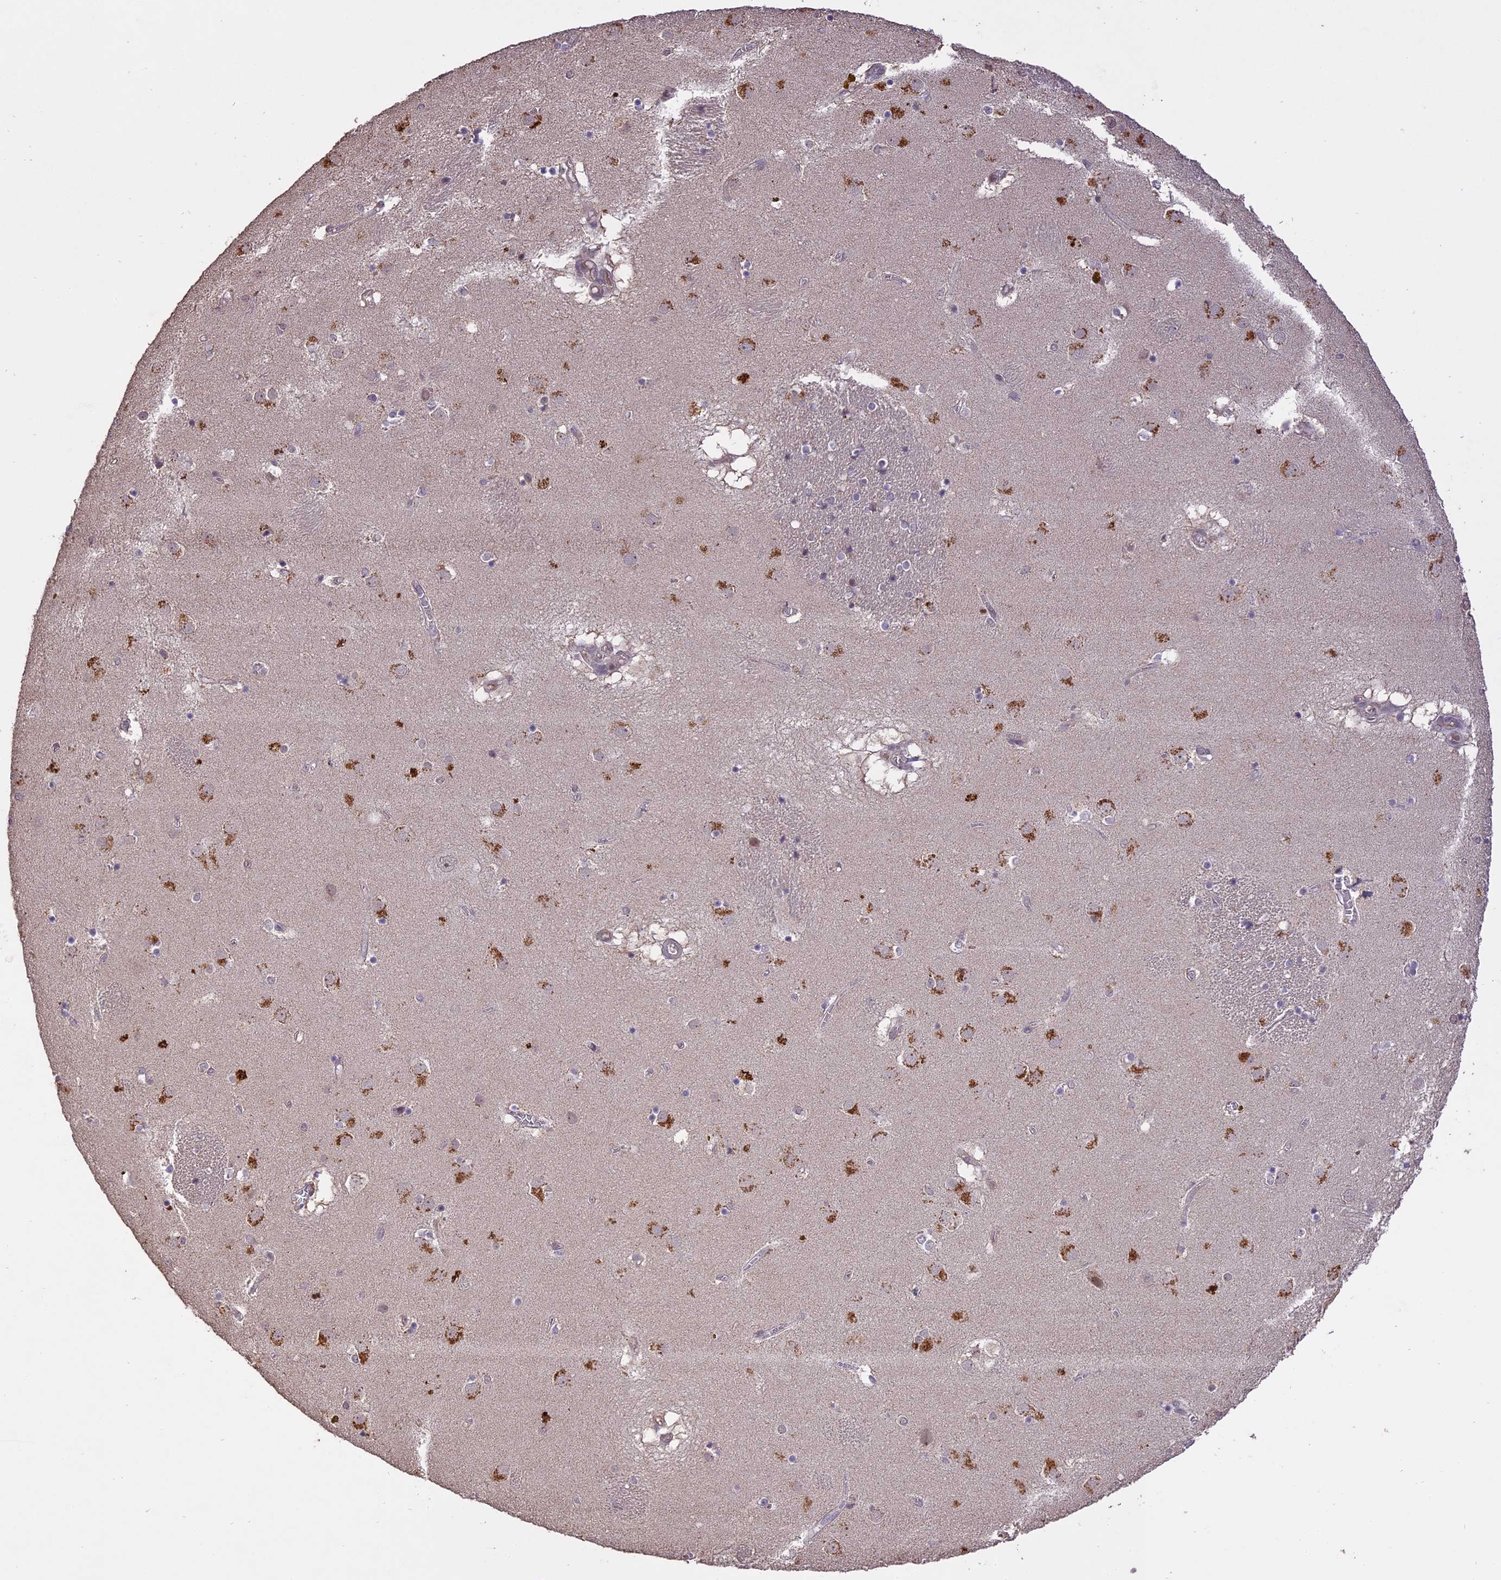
{"staining": {"intensity": "moderate", "quantity": "<25%", "location": "cytoplasmic/membranous"}, "tissue": "caudate", "cell_type": "Glial cells", "image_type": "normal", "snomed": [{"axis": "morphology", "description": "Normal tissue, NOS"}, {"axis": "topography", "description": "Lateral ventricle wall"}], "caption": "About <25% of glial cells in unremarkable caudate exhibit moderate cytoplasmic/membranous protein expression as visualized by brown immunohistochemical staining.", "gene": "TIGD7", "patient": {"sex": "male", "age": 70}}